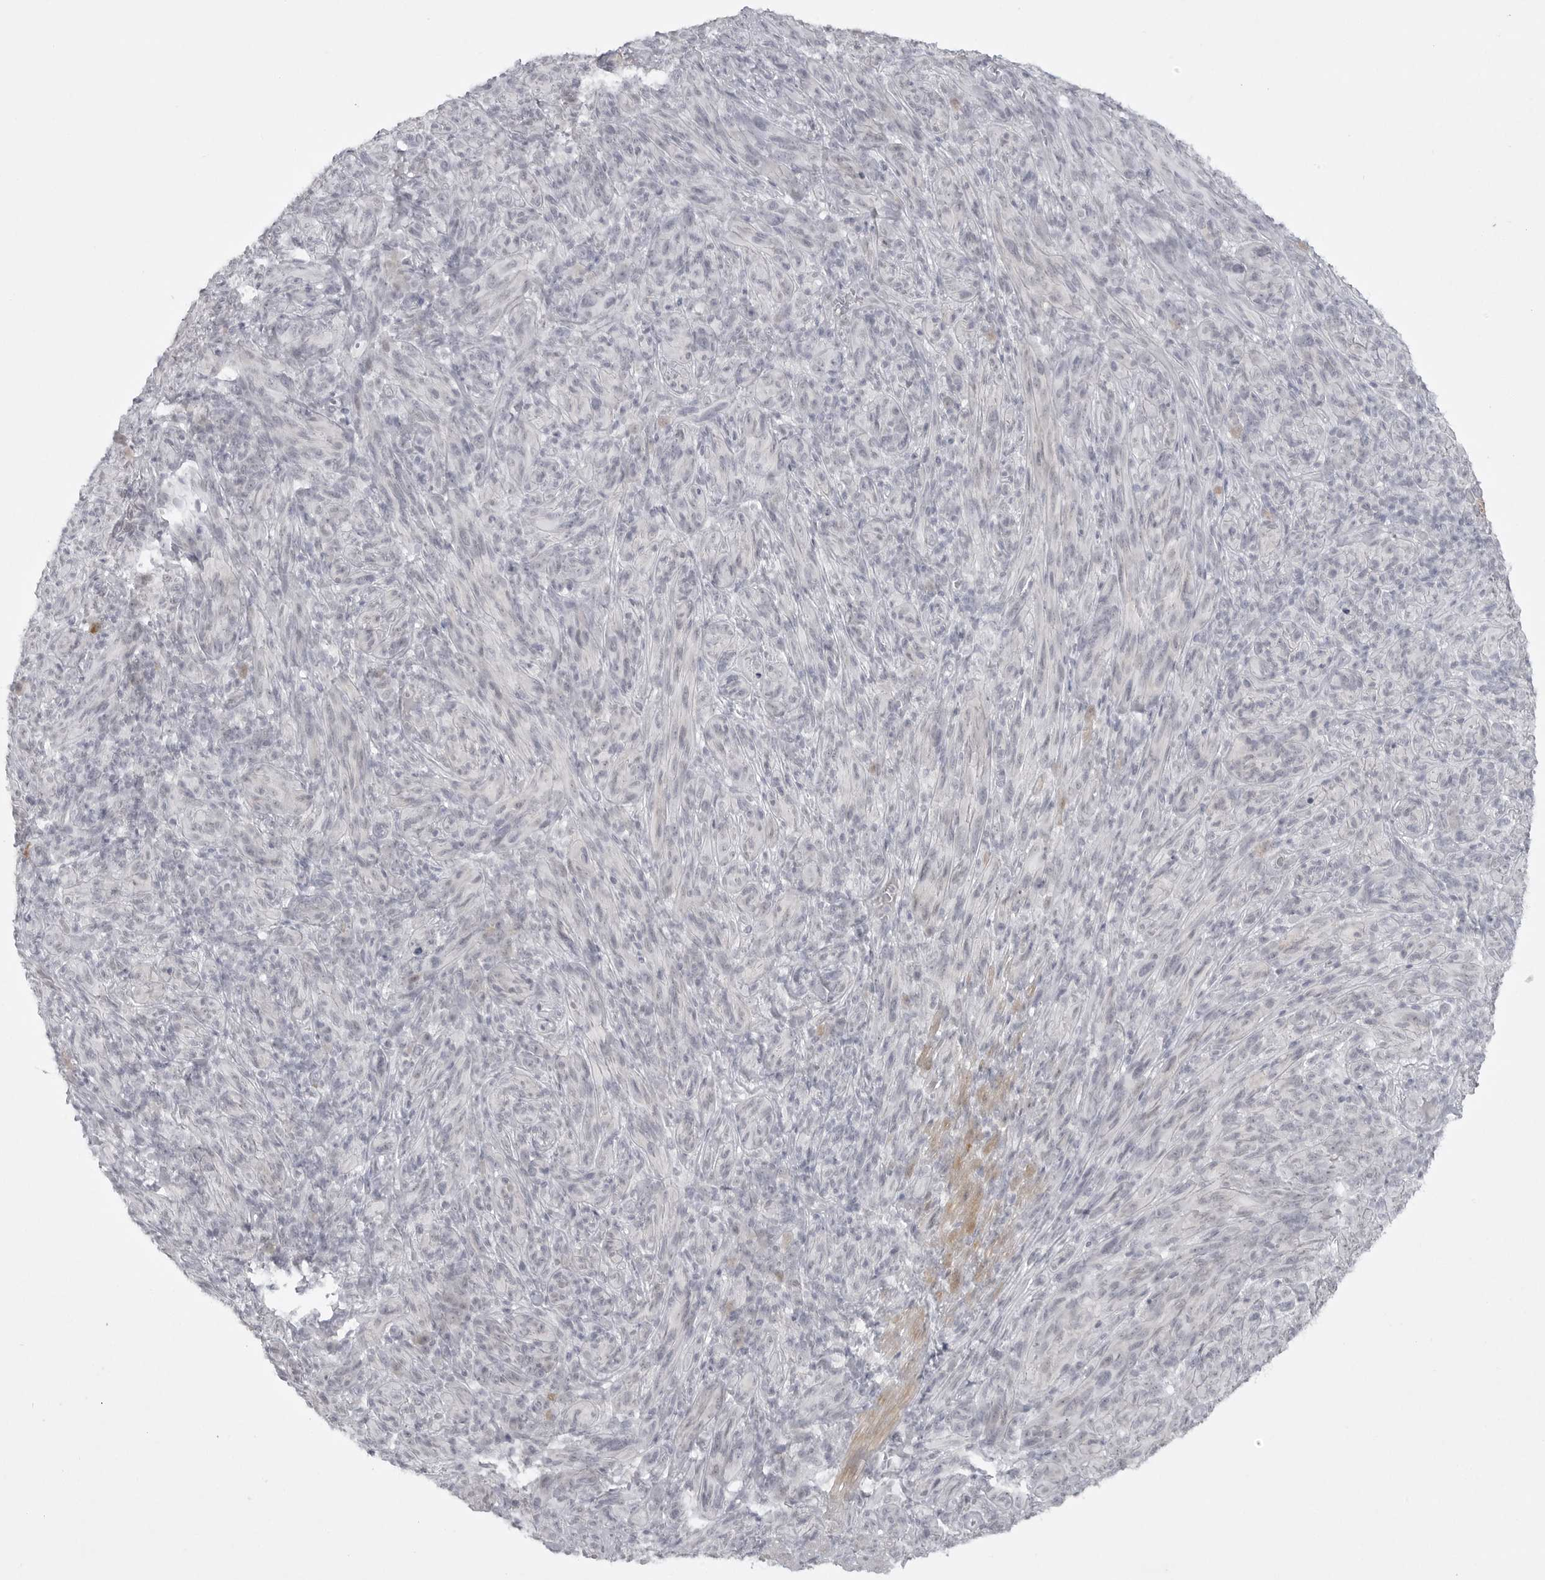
{"staining": {"intensity": "negative", "quantity": "none", "location": "none"}, "tissue": "melanoma", "cell_type": "Tumor cells", "image_type": "cancer", "snomed": [{"axis": "morphology", "description": "Malignant melanoma, NOS"}, {"axis": "topography", "description": "Skin of head"}], "caption": "The IHC histopathology image has no significant expression in tumor cells of malignant melanoma tissue.", "gene": "TCTN3", "patient": {"sex": "male", "age": 96}}